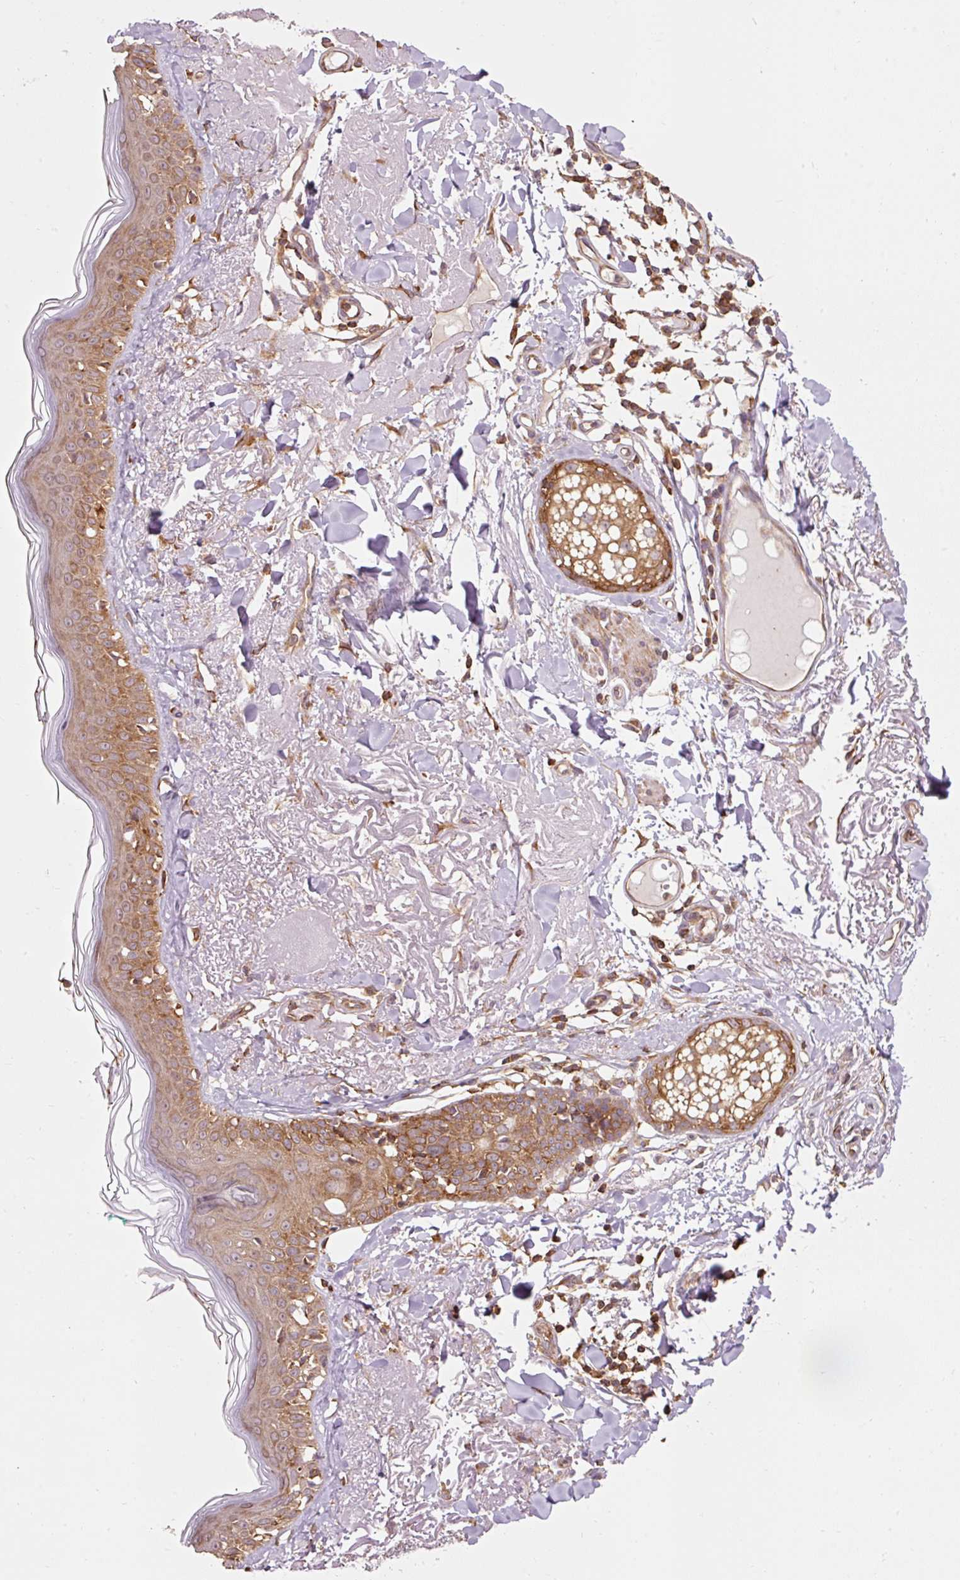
{"staining": {"intensity": "moderate", "quantity": ">75%", "location": "cytoplasmic/membranous"}, "tissue": "skin", "cell_type": "Fibroblasts", "image_type": "normal", "snomed": [{"axis": "morphology", "description": "Normal tissue, NOS"}, {"axis": "morphology", "description": "Malignant melanoma, NOS"}, {"axis": "topography", "description": "Skin"}], "caption": "Immunohistochemistry staining of unremarkable skin, which demonstrates medium levels of moderate cytoplasmic/membranous positivity in about >75% of fibroblasts indicating moderate cytoplasmic/membranous protein expression. The staining was performed using DAB (brown) for protein detection and nuclei were counterstained in hematoxylin (blue).", "gene": "PDAP1", "patient": {"sex": "male", "age": 80}}